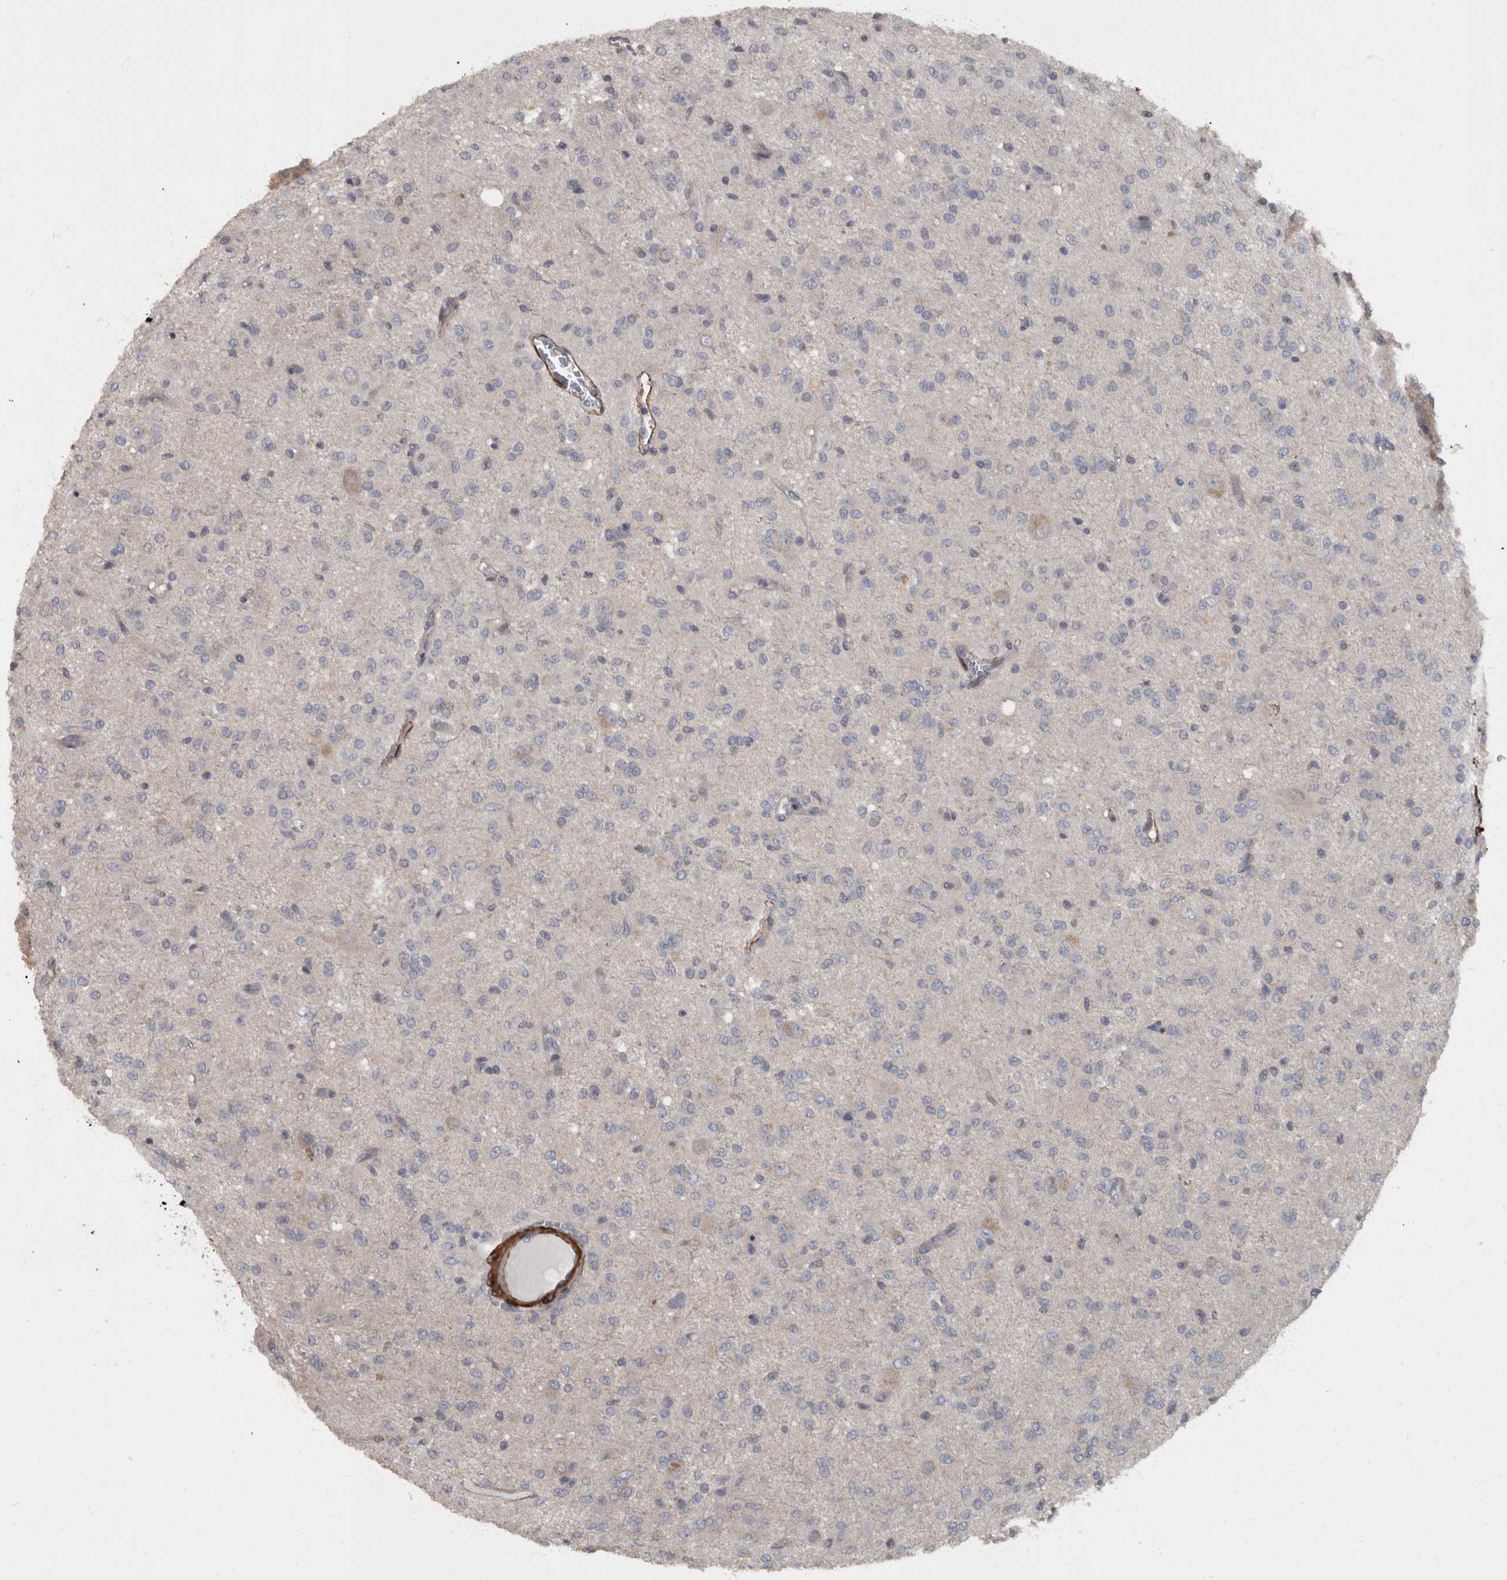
{"staining": {"intensity": "negative", "quantity": "none", "location": "none"}, "tissue": "glioma", "cell_type": "Tumor cells", "image_type": "cancer", "snomed": [{"axis": "morphology", "description": "Glioma, malignant, High grade"}, {"axis": "topography", "description": "Brain"}], "caption": "There is no significant expression in tumor cells of malignant glioma (high-grade).", "gene": "MASTL", "patient": {"sex": "female", "age": 59}}